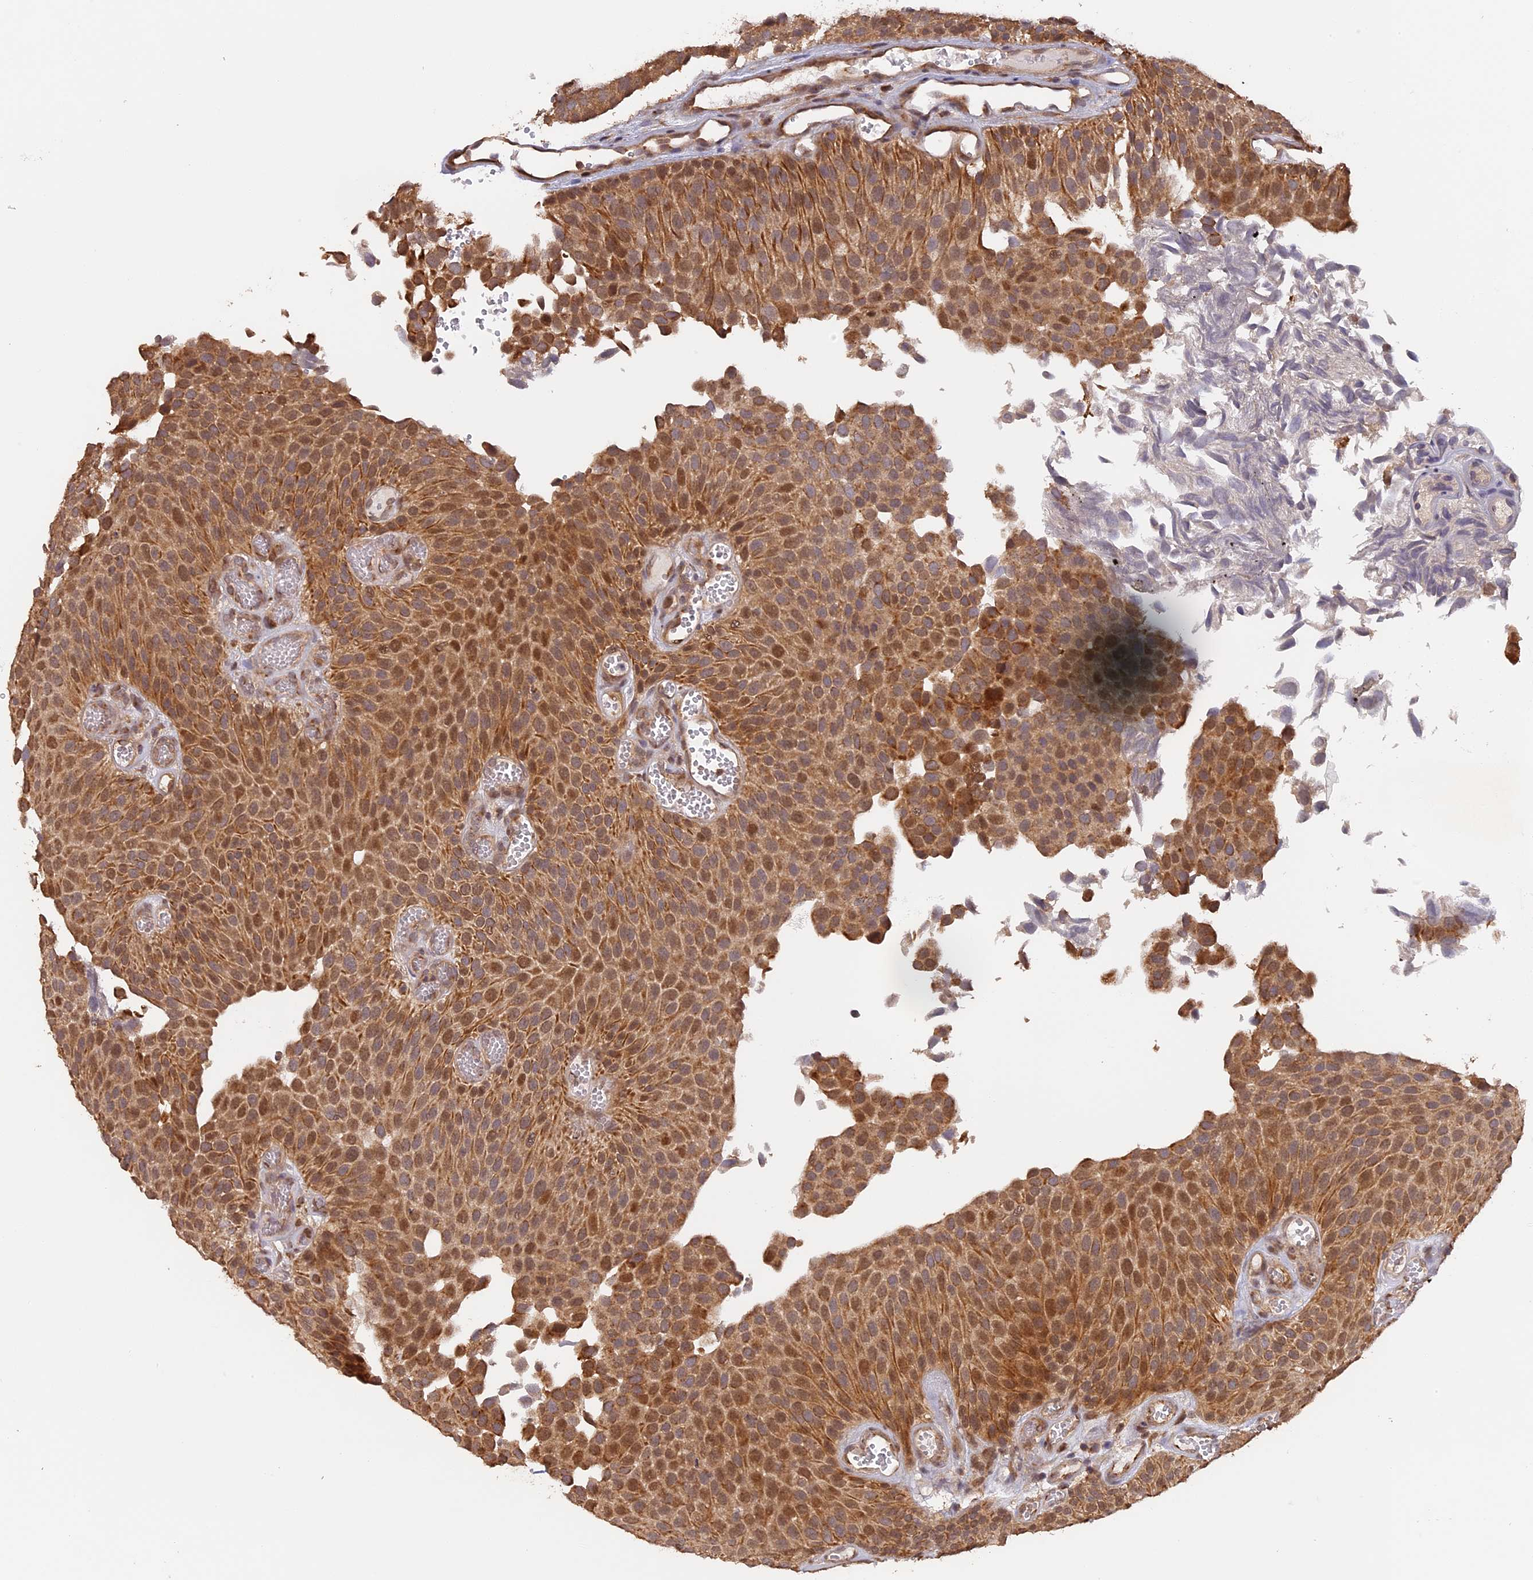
{"staining": {"intensity": "moderate", "quantity": ">75%", "location": "cytoplasmic/membranous,nuclear"}, "tissue": "urothelial cancer", "cell_type": "Tumor cells", "image_type": "cancer", "snomed": [{"axis": "morphology", "description": "Urothelial carcinoma, Low grade"}, {"axis": "topography", "description": "Urinary bladder"}], "caption": "Protein expression analysis of low-grade urothelial carcinoma displays moderate cytoplasmic/membranous and nuclear expression in approximately >75% of tumor cells.", "gene": "MYBL2", "patient": {"sex": "male", "age": 89}}